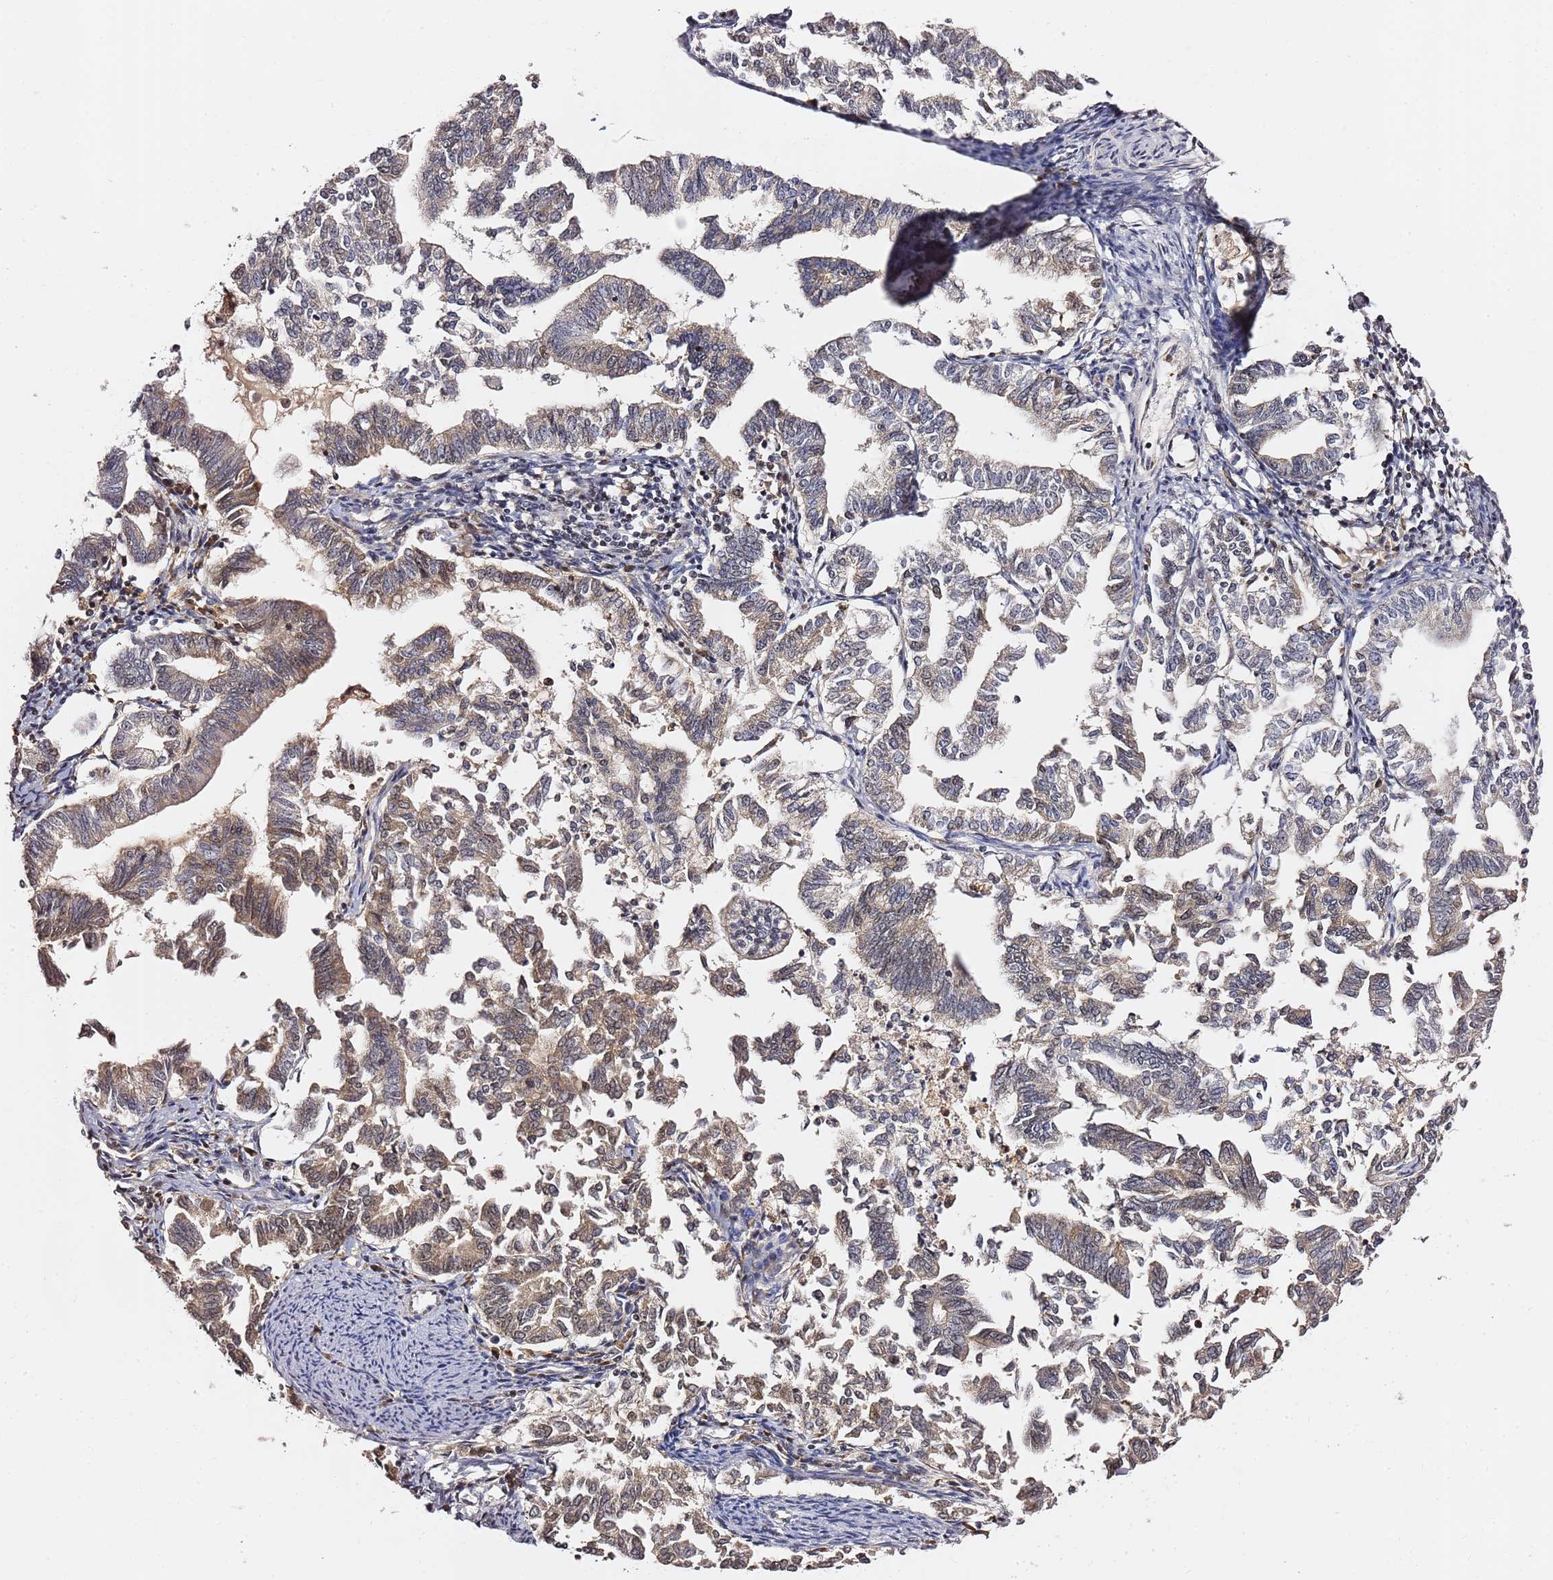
{"staining": {"intensity": "weak", "quantity": "25%-75%", "location": "cytoplasmic/membranous"}, "tissue": "endometrial cancer", "cell_type": "Tumor cells", "image_type": "cancer", "snomed": [{"axis": "morphology", "description": "Adenocarcinoma, NOS"}, {"axis": "topography", "description": "Endometrium"}], "caption": "This photomicrograph shows IHC staining of human endometrial cancer (adenocarcinoma), with low weak cytoplasmic/membranous staining in approximately 25%-75% of tumor cells.", "gene": "FCF1", "patient": {"sex": "female", "age": 79}}